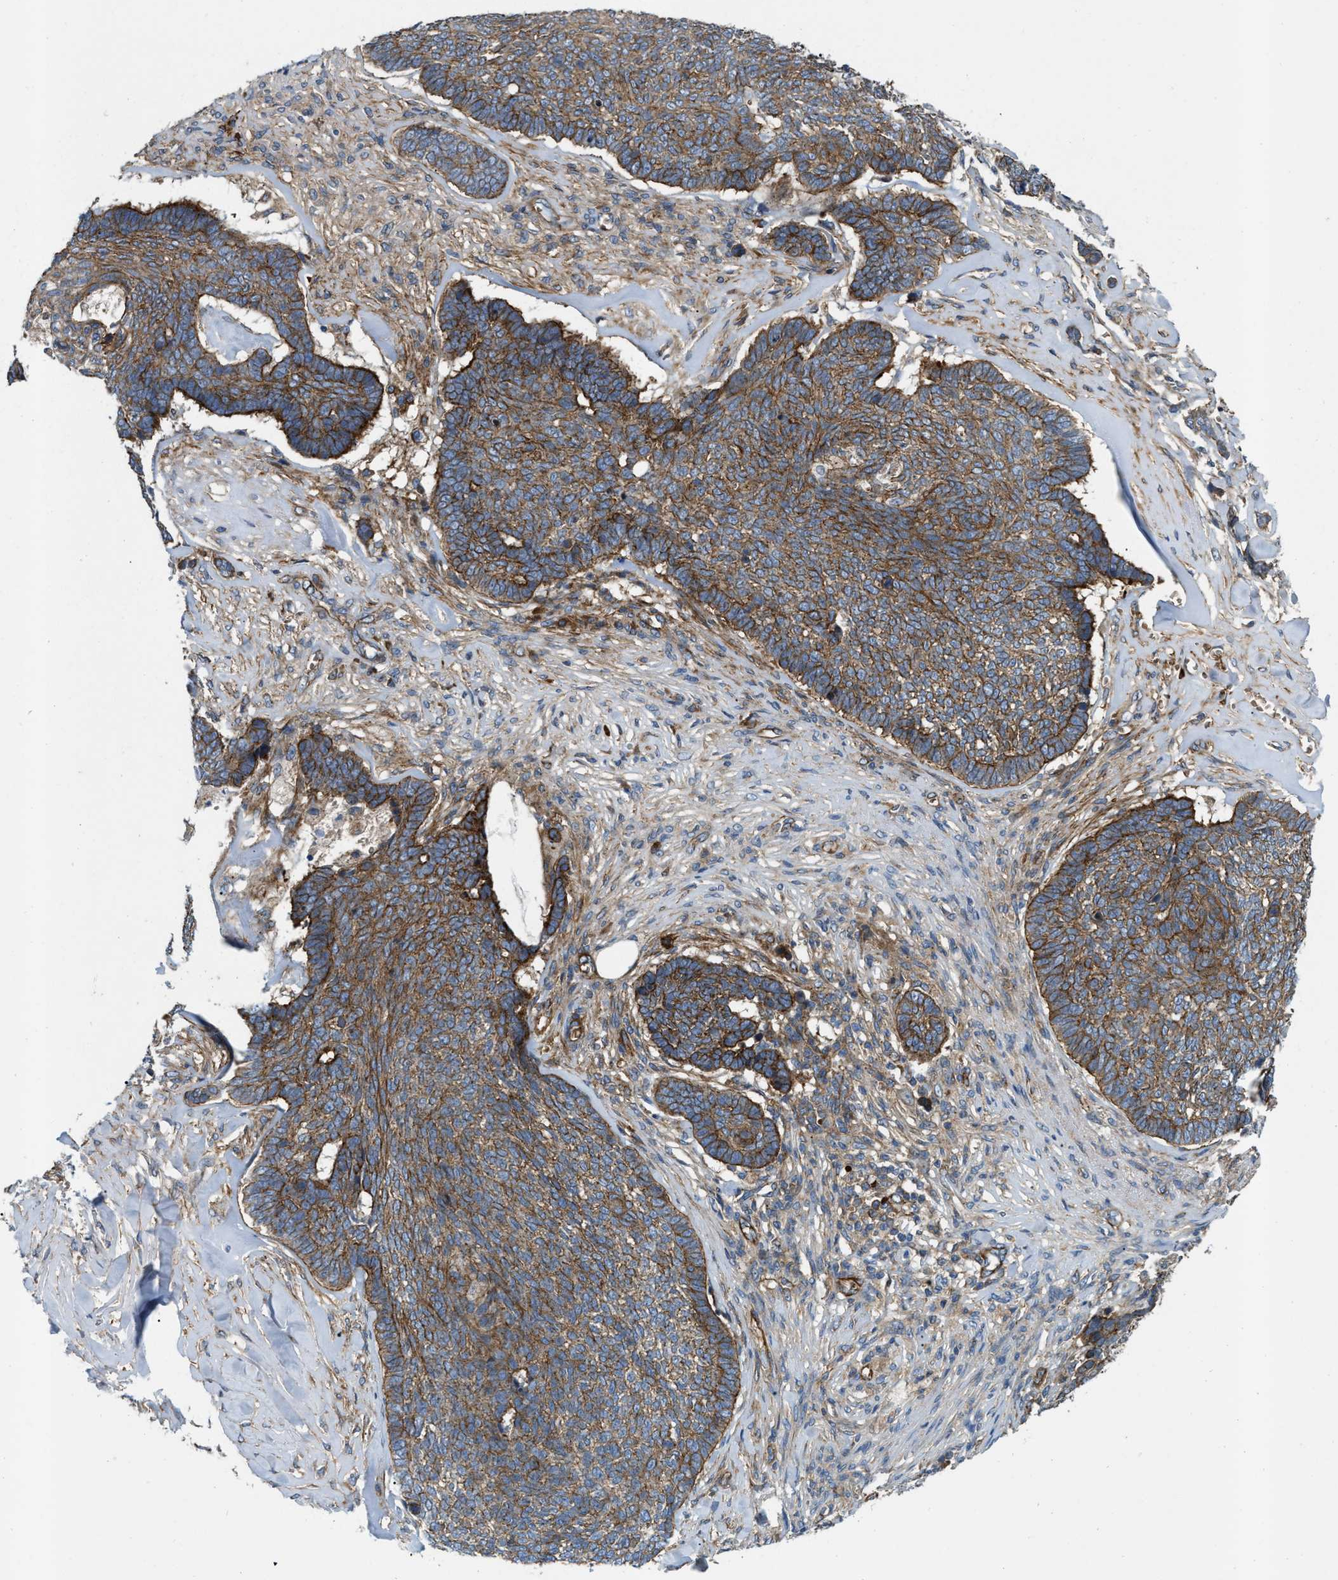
{"staining": {"intensity": "strong", "quantity": ">75%", "location": "cytoplasmic/membranous"}, "tissue": "skin cancer", "cell_type": "Tumor cells", "image_type": "cancer", "snomed": [{"axis": "morphology", "description": "Basal cell carcinoma"}, {"axis": "topography", "description": "Skin"}], "caption": "Human skin cancer (basal cell carcinoma) stained with a protein marker reveals strong staining in tumor cells.", "gene": "ERC1", "patient": {"sex": "male", "age": 84}}